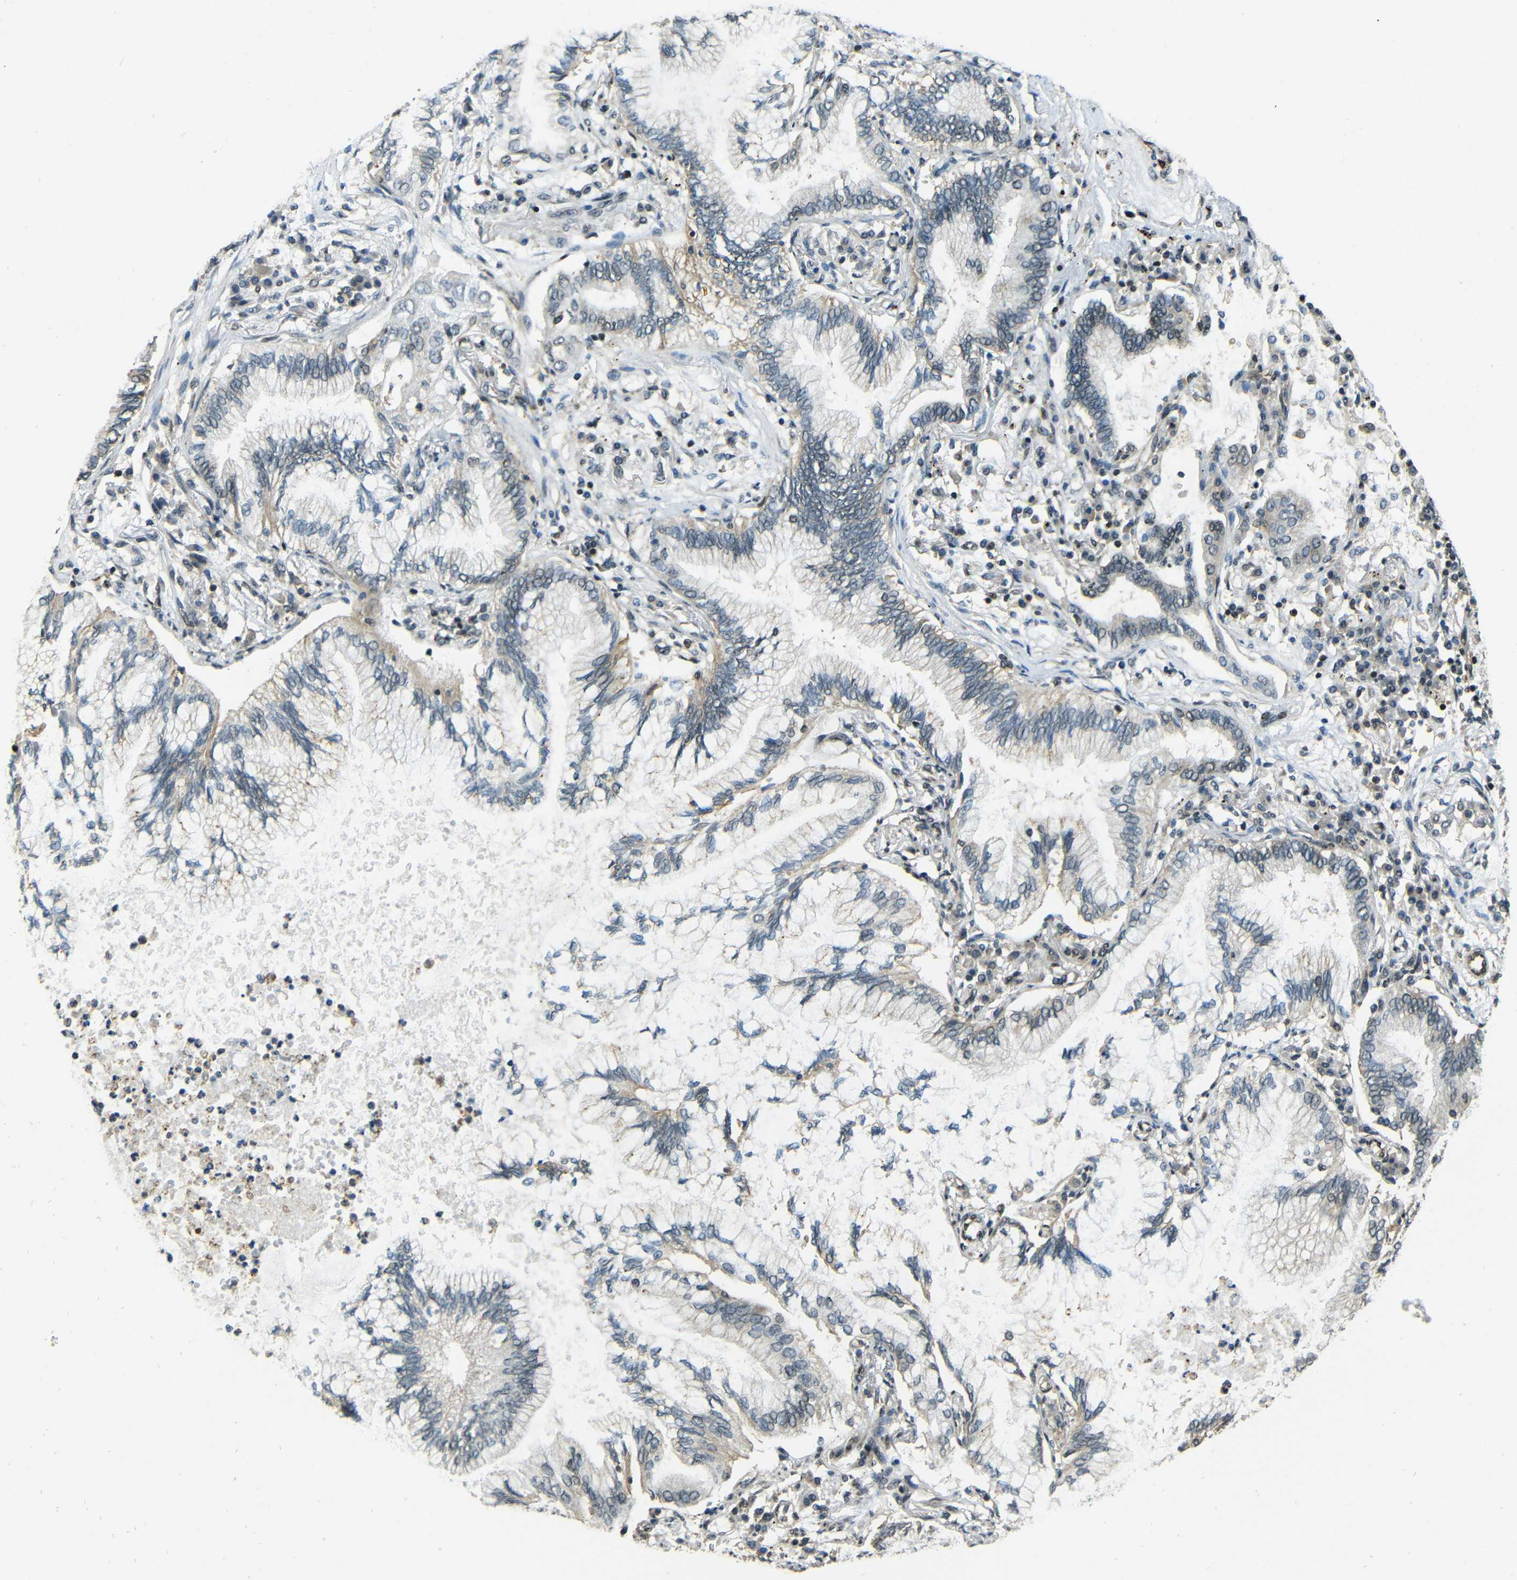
{"staining": {"intensity": "negative", "quantity": "none", "location": "none"}, "tissue": "lung cancer", "cell_type": "Tumor cells", "image_type": "cancer", "snomed": [{"axis": "morphology", "description": "Normal tissue, NOS"}, {"axis": "morphology", "description": "Adenocarcinoma, NOS"}, {"axis": "topography", "description": "Bronchus"}, {"axis": "topography", "description": "Lung"}], "caption": "Tumor cells are negative for protein expression in human adenocarcinoma (lung).", "gene": "PSIP1", "patient": {"sex": "female", "age": 70}}